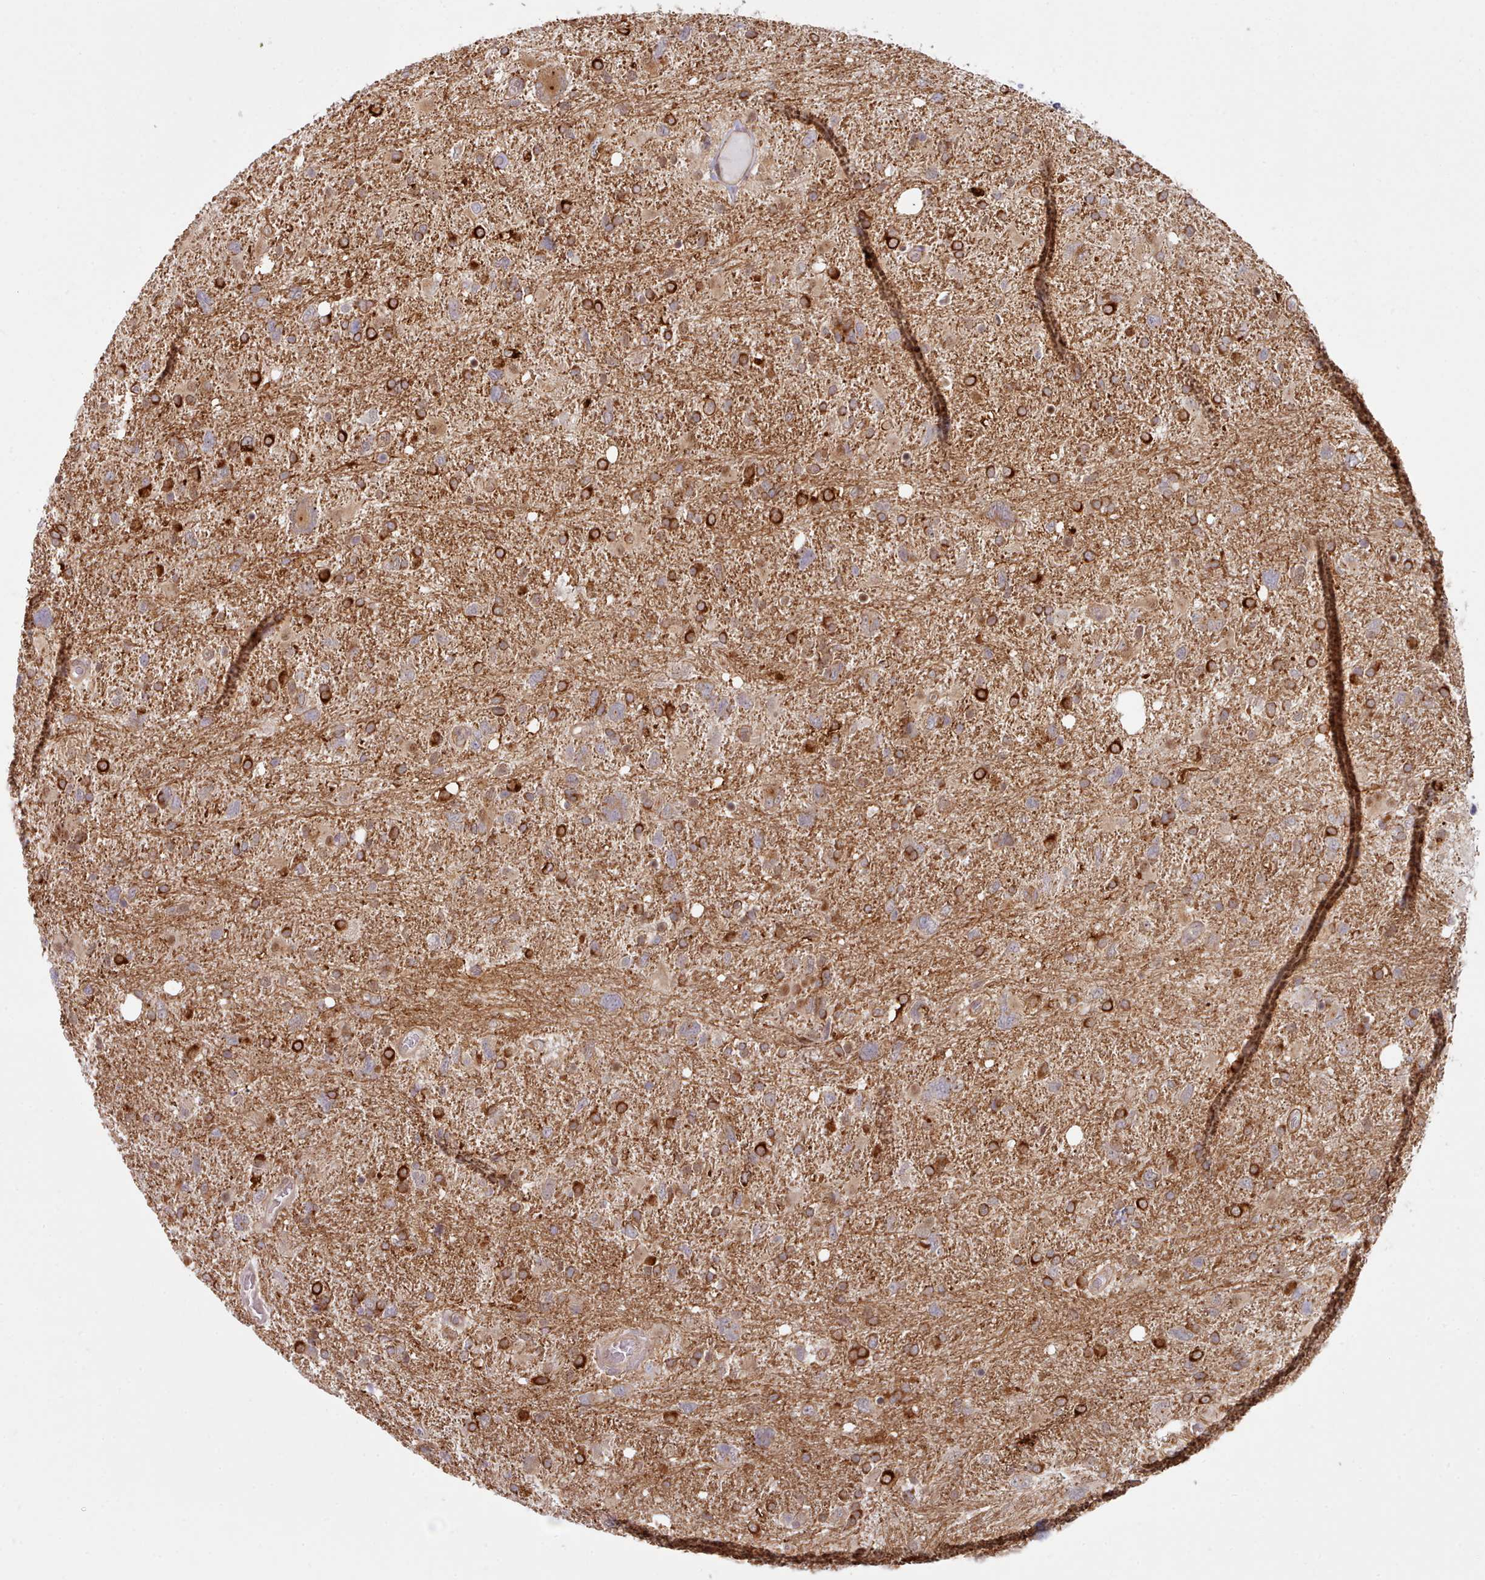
{"staining": {"intensity": "moderate", "quantity": ">75%", "location": "cytoplasmic/membranous"}, "tissue": "glioma", "cell_type": "Tumor cells", "image_type": "cancer", "snomed": [{"axis": "morphology", "description": "Glioma, malignant, High grade"}, {"axis": "topography", "description": "Brain"}], "caption": "A micrograph showing moderate cytoplasmic/membranous expression in approximately >75% of tumor cells in malignant high-grade glioma, as visualized by brown immunohistochemical staining.", "gene": "CES3", "patient": {"sex": "male", "age": 61}}